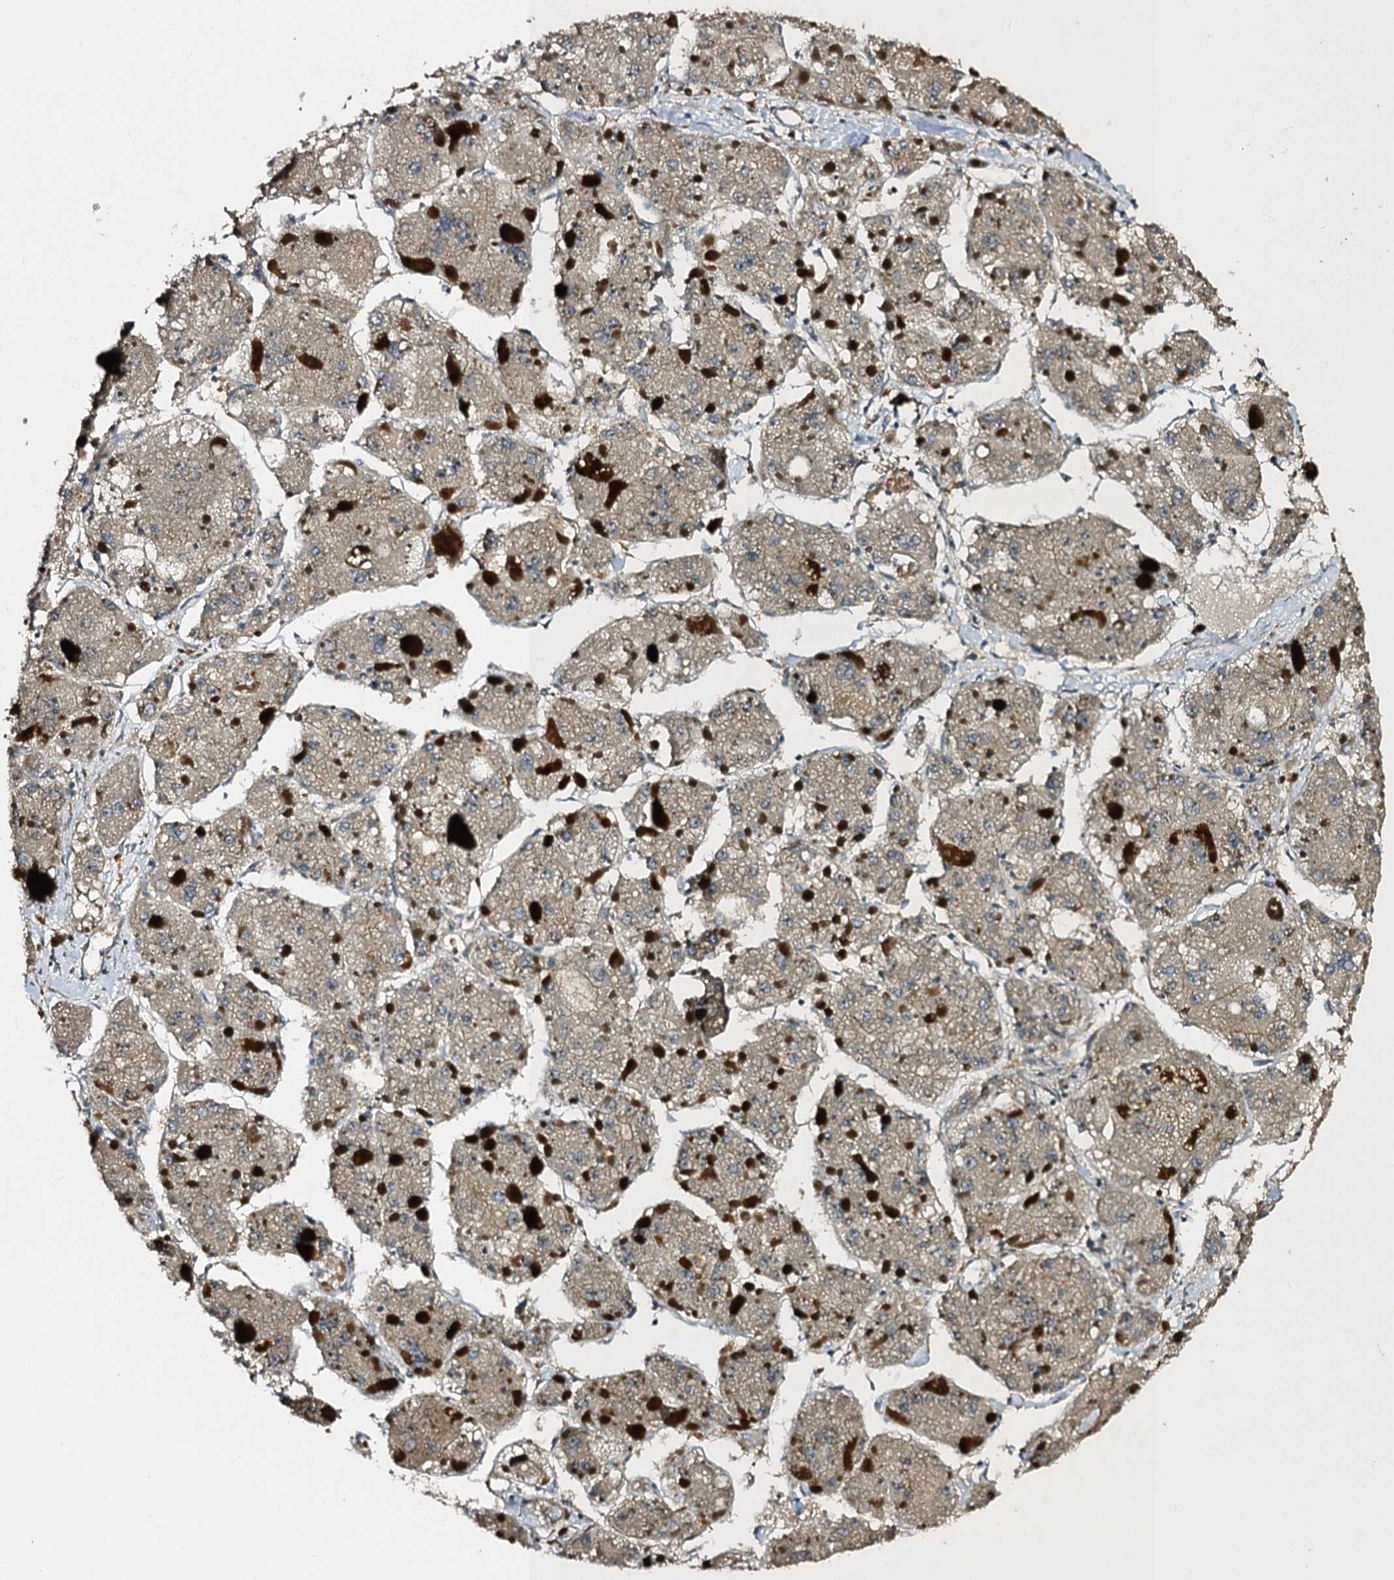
{"staining": {"intensity": "negative", "quantity": "none", "location": "none"}, "tissue": "liver cancer", "cell_type": "Tumor cells", "image_type": "cancer", "snomed": [{"axis": "morphology", "description": "Carcinoma, Hepatocellular, NOS"}, {"axis": "topography", "description": "Liver"}], "caption": "Immunohistochemistry of liver cancer reveals no expression in tumor cells.", "gene": "SLC11A2", "patient": {"sex": "female", "age": 73}}